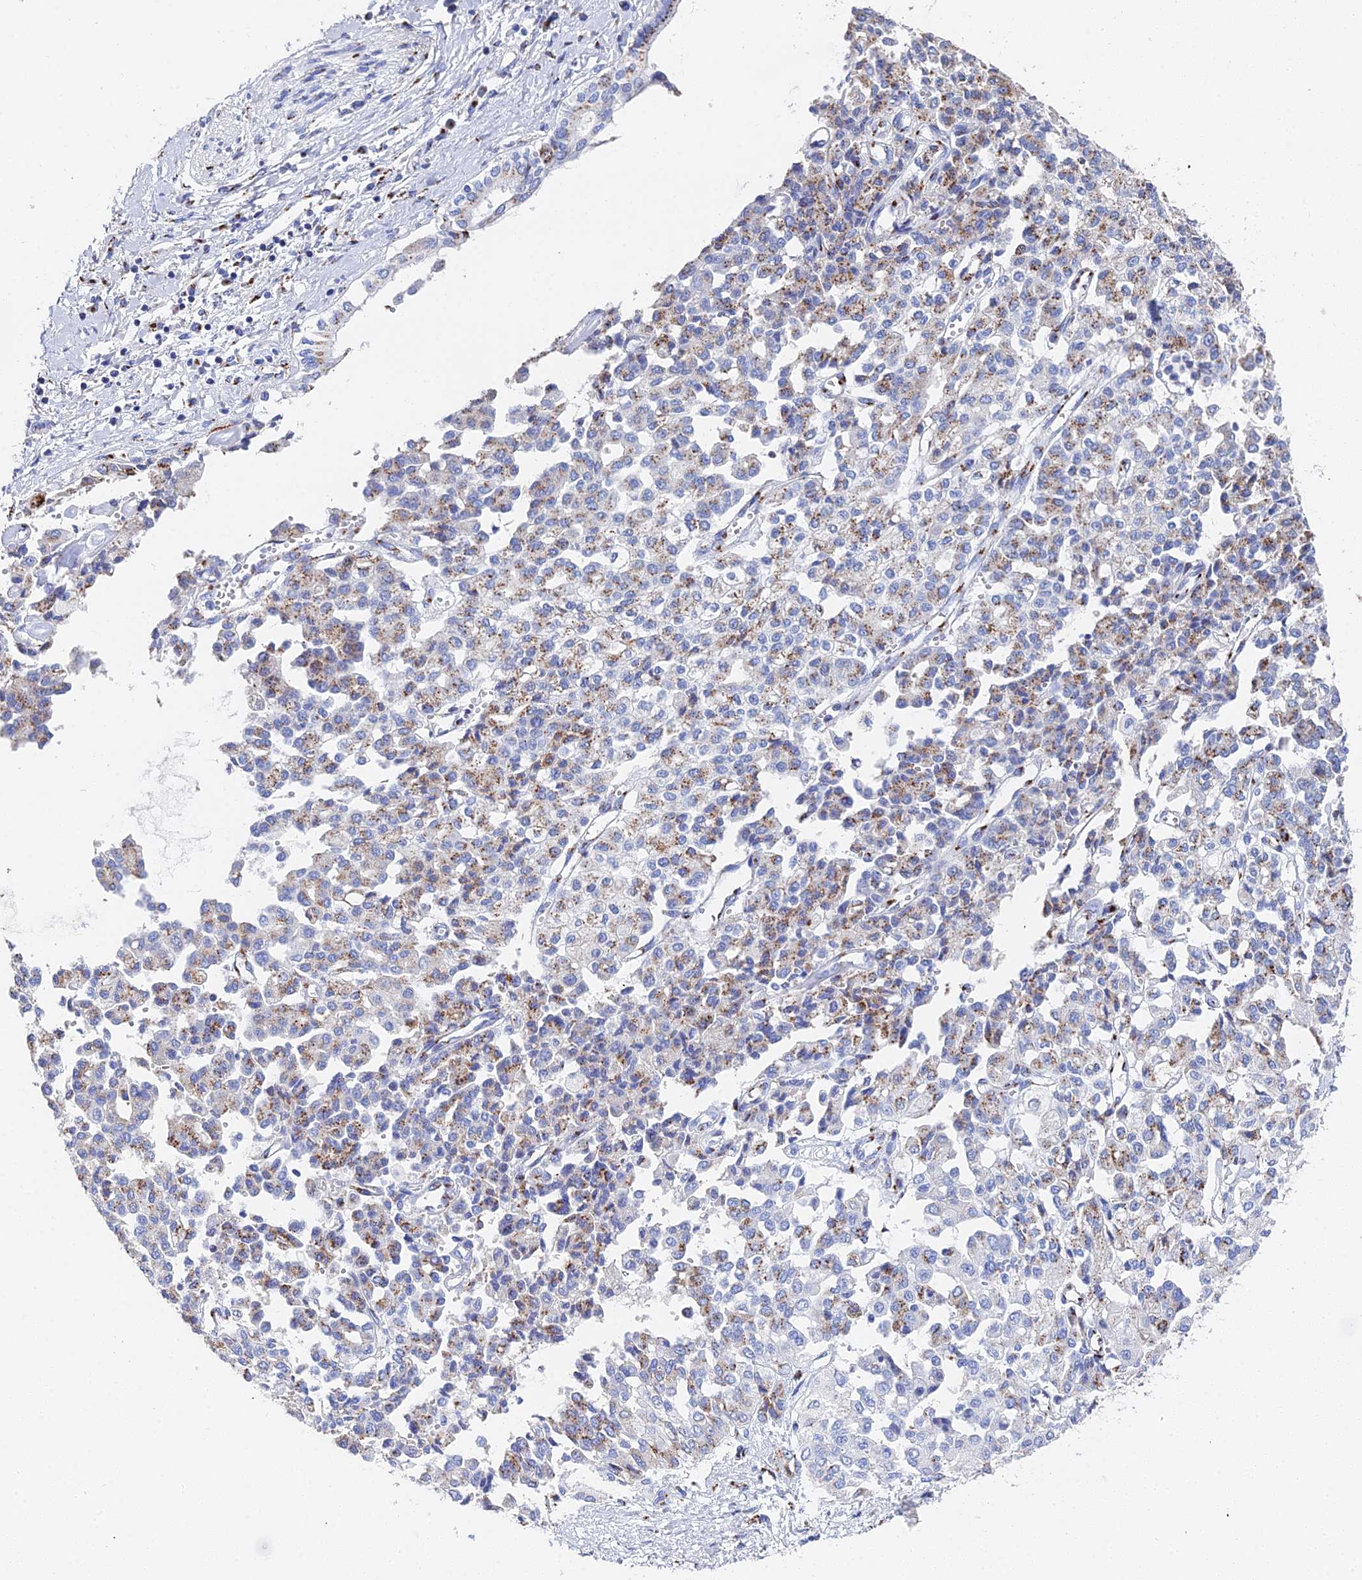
{"staining": {"intensity": "moderate", "quantity": ">75%", "location": "cytoplasmic/membranous"}, "tissue": "liver cancer", "cell_type": "Tumor cells", "image_type": "cancer", "snomed": [{"axis": "morphology", "description": "Cholangiocarcinoma"}, {"axis": "topography", "description": "Liver"}], "caption": "Moderate cytoplasmic/membranous staining for a protein is present in about >75% of tumor cells of cholangiocarcinoma (liver) using immunohistochemistry (IHC).", "gene": "ENSG00000268674", "patient": {"sex": "female", "age": 77}}